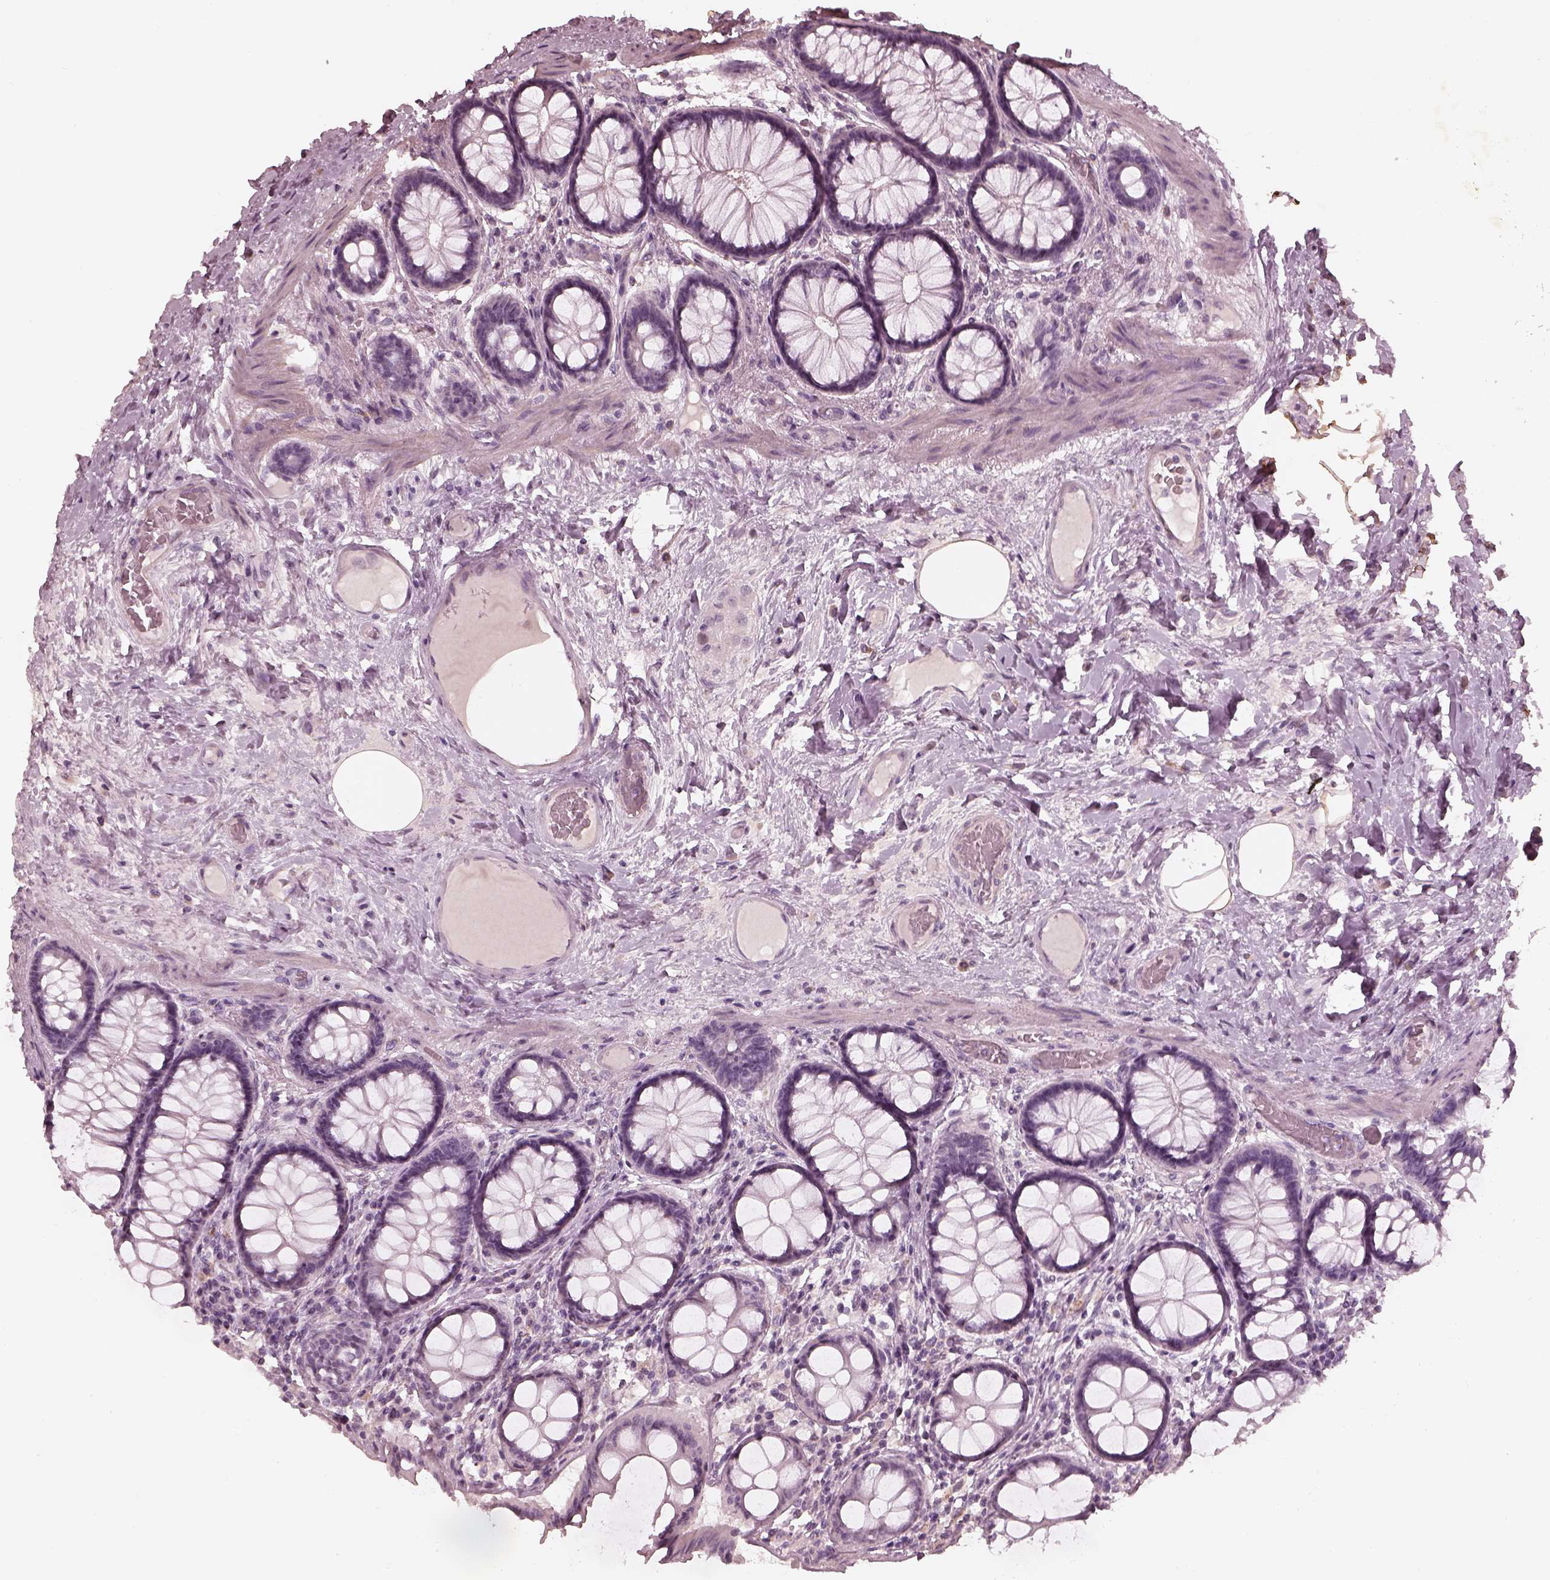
{"staining": {"intensity": "negative", "quantity": "none", "location": "none"}, "tissue": "colon", "cell_type": "Endothelial cells", "image_type": "normal", "snomed": [{"axis": "morphology", "description": "Normal tissue, NOS"}, {"axis": "topography", "description": "Colon"}], "caption": "The immunohistochemistry photomicrograph has no significant expression in endothelial cells of colon. The staining is performed using DAB brown chromogen with nuclei counter-stained in using hematoxylin.", "gene": "ADRB3", "patient": {"sex": "female", "age": 65}}